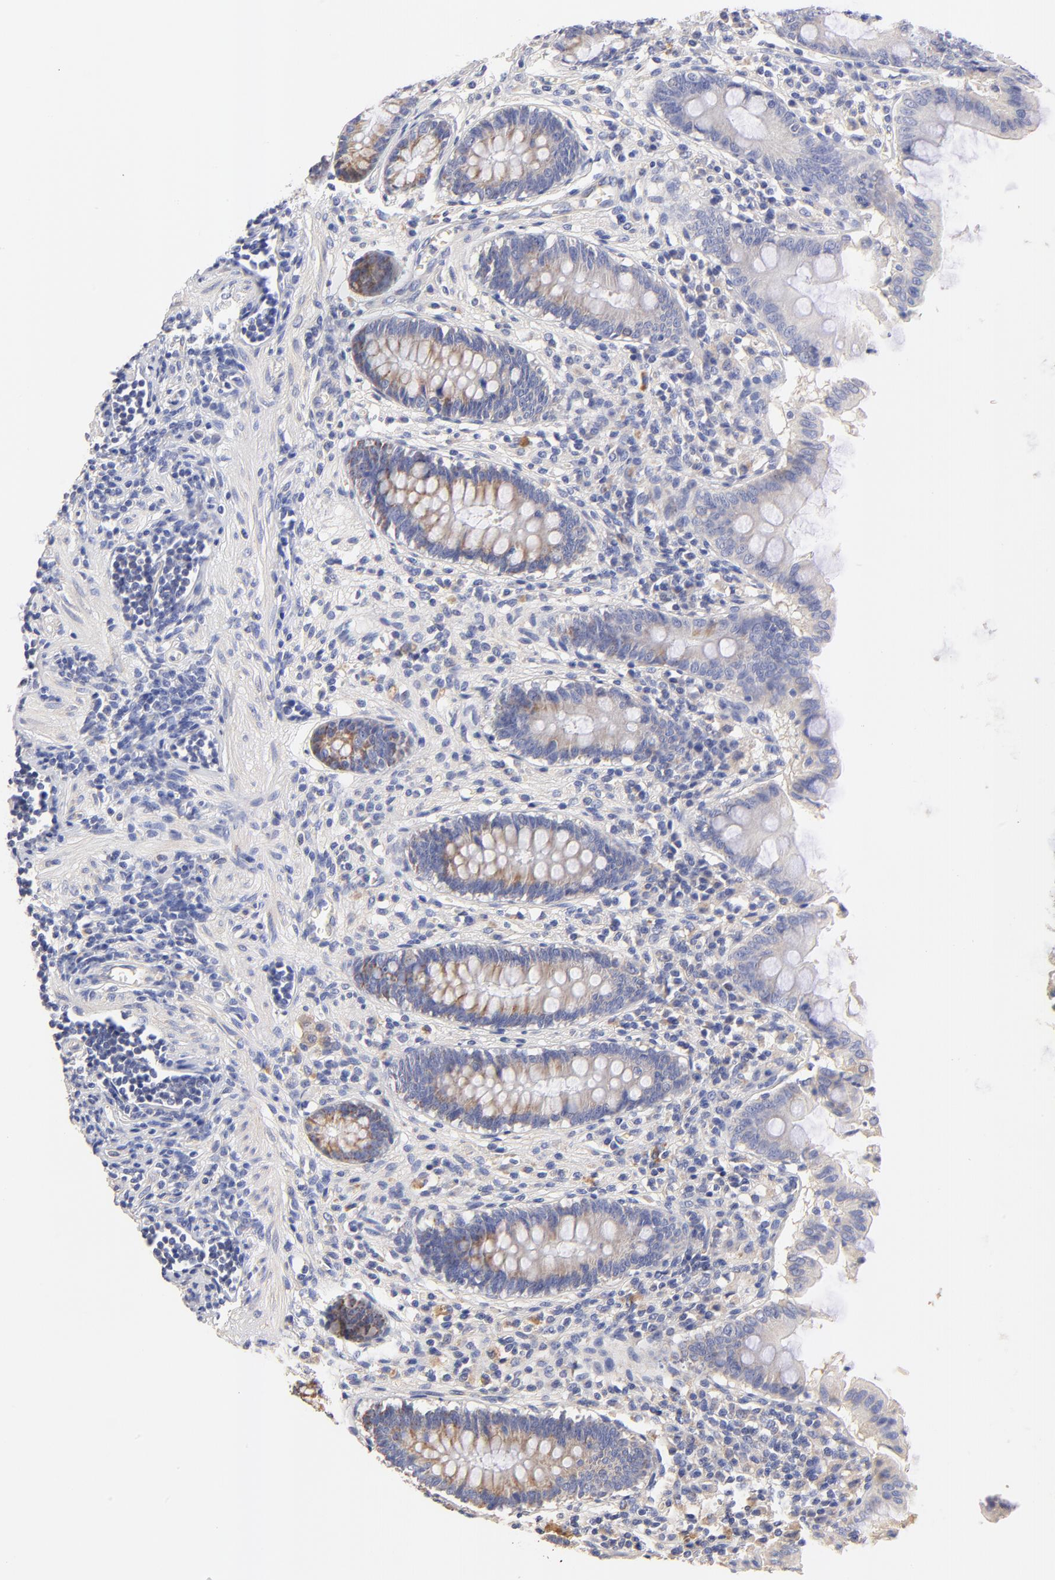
{"staining": {"intensity": "moderate", "quantity": "<25%", "location": "cytoplasmic/membranous"}, "tissue": "appendix", "cell_type": "Glandular cells", "image_type": "normal", "snomed": [{"axis": "morphology", "description": "Normal tissue, NOS"}, {"axis": "topography", "description": "Appendix"}], "caption": "Immunohistochemical staining of unremarkable human appendix reveals low levels of moderate cytoplasmic/membranous staining in about <25% of glandular cells.", "gene": "HS3ST1", "patient": {"sex": "female", "age": 50}}